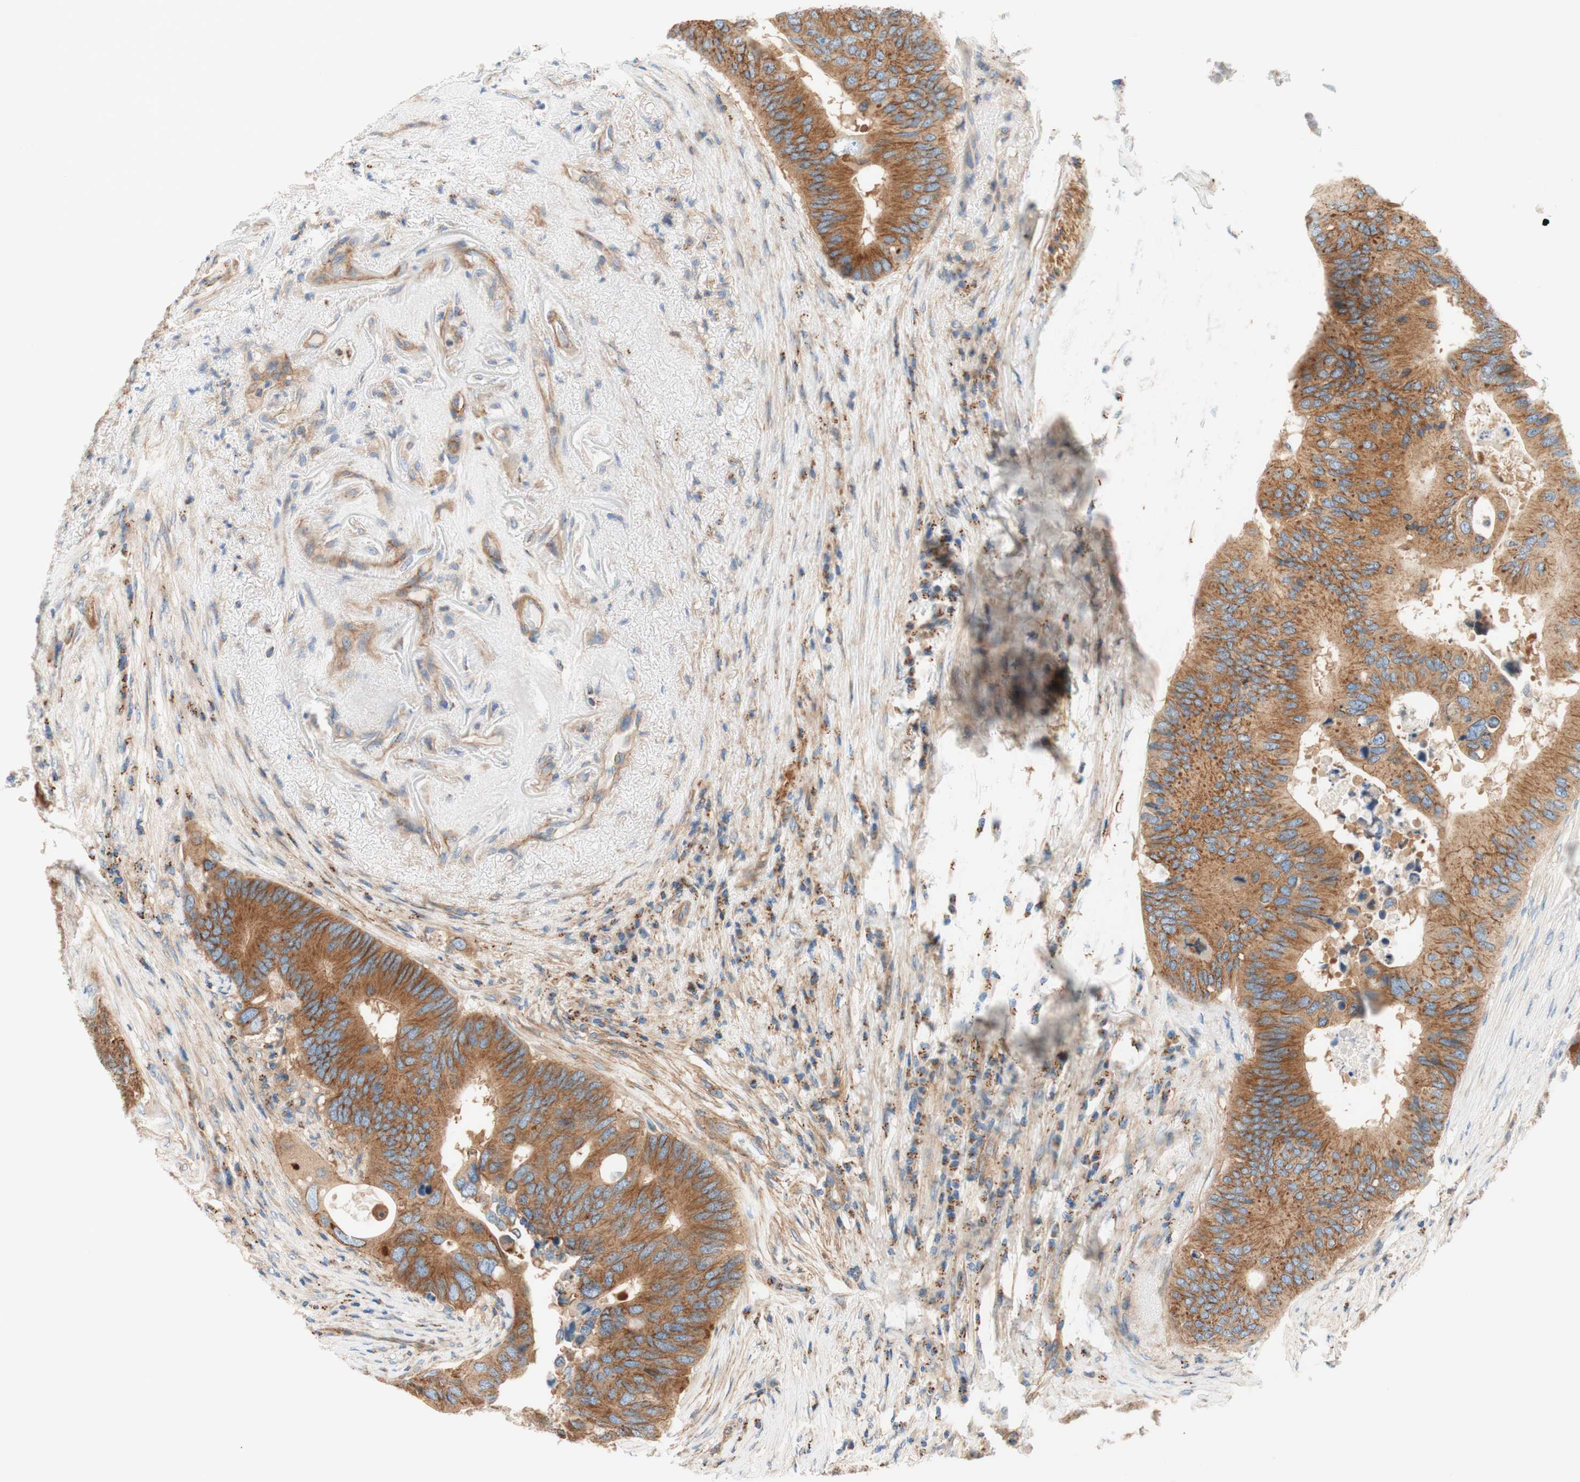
{"staining": {"intensity": "moderate", "quantity": ">75%", "location": "cytoplasmic/membranous"}, "tissue": "colorectal cancer", "cell_type": "Tumor cells", "image_type": "cancer", "snomed": [{"axis": "morphology", "description": "Adenocarcinoma, NOS"}, {"axis": "topography", "description": "Colon"}], "caption": "Protein staining of adenocarcinoma (colorectal) tissue exhibits moderate cytoplasmic/membranous positivity in about >75% of tumor cells.", "gene": "VPS26A", "patient": {"sex": "male", "age": 71}}